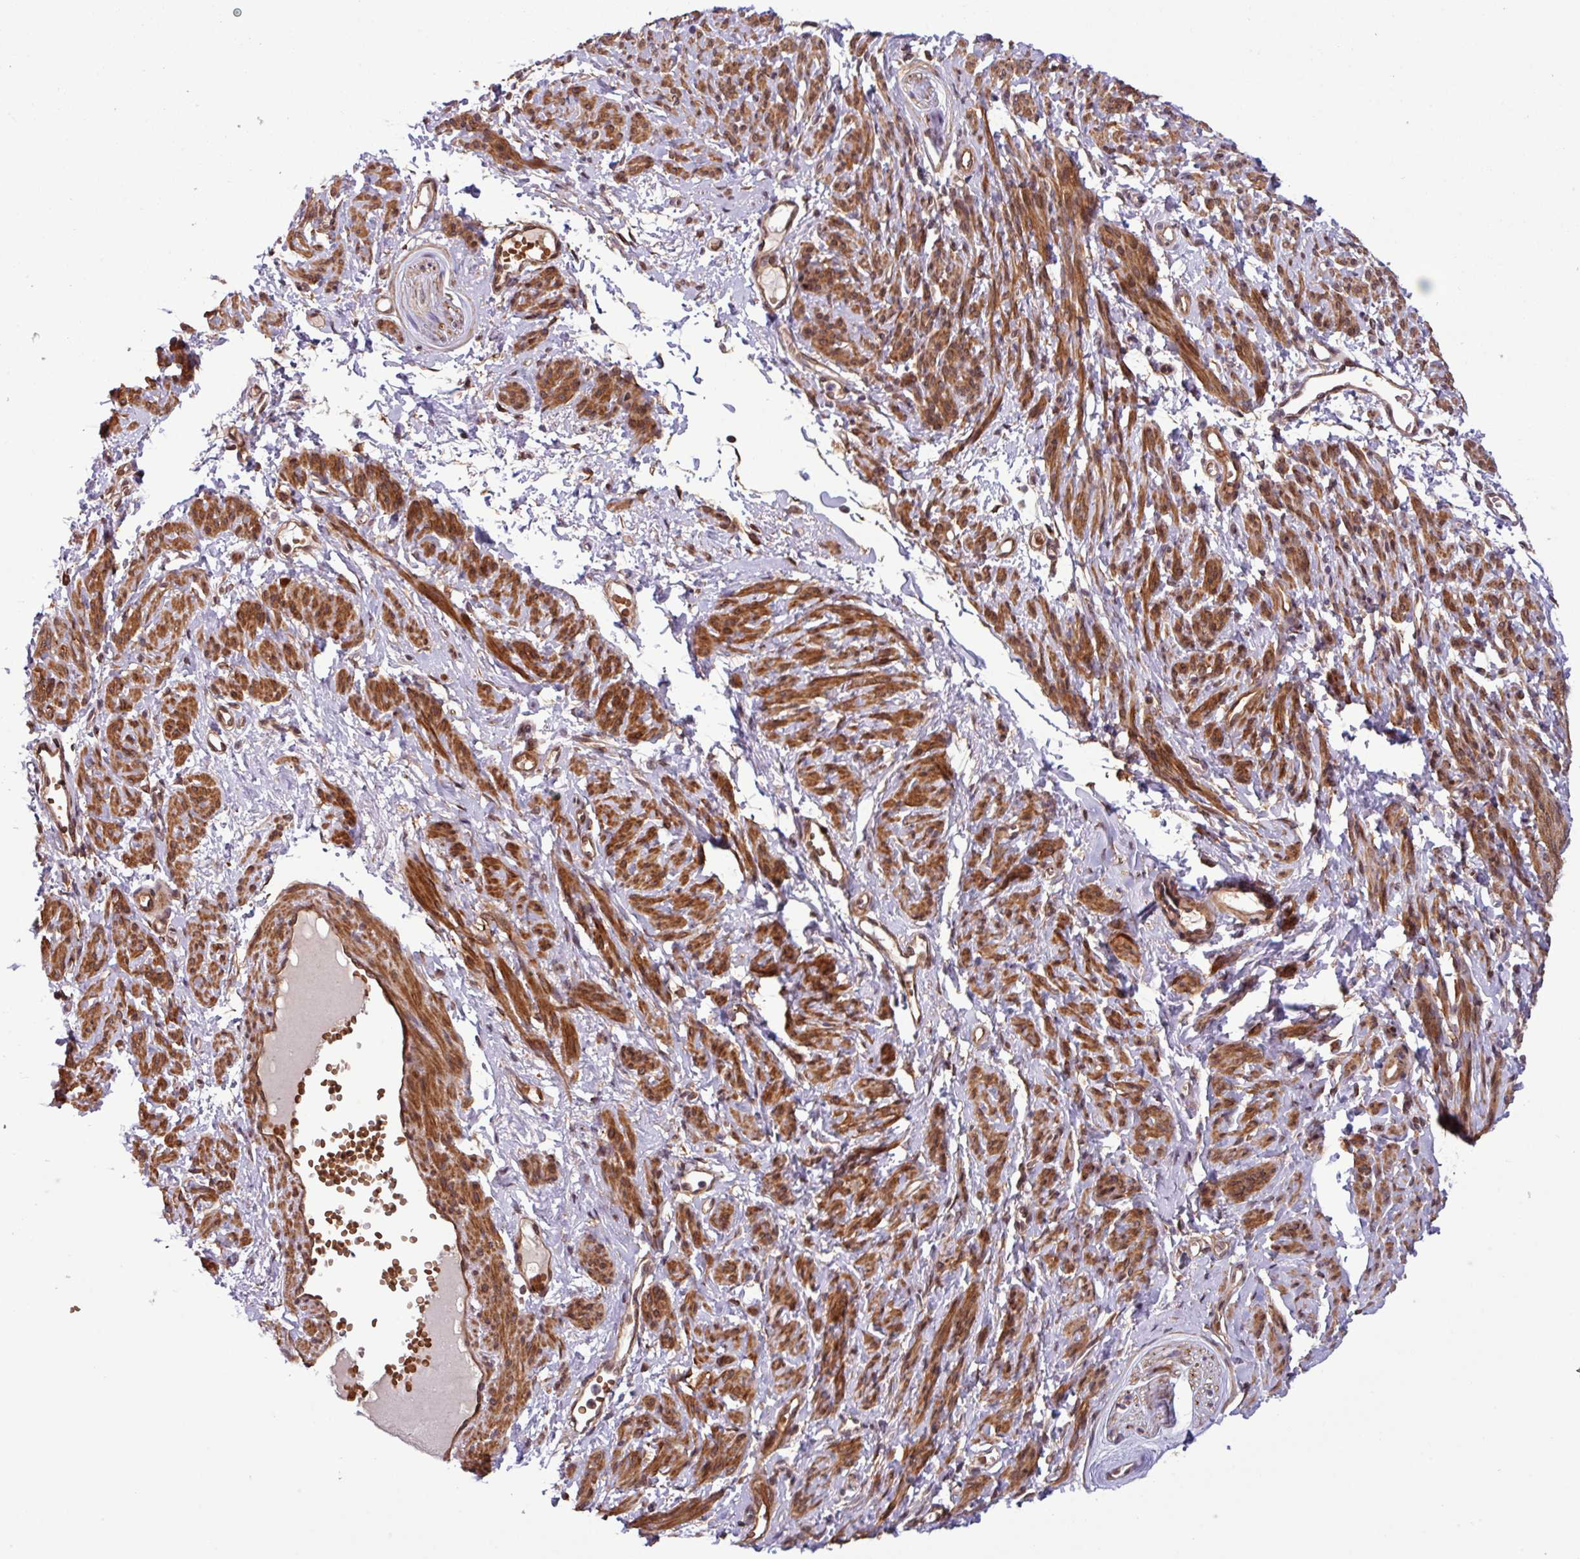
{"staining": {"intensity": "strong", "quantity": ">75%", "location": "cytoplasmic/membranous"}, "tissue": "smooth muscle", "cell_type": "Smooth muscle cells", "image_type": "normal", "snomed": [{"axis": "morphology", "description": "Normal tissue, NOS"}, {"axis": "topography", "description": "Smooth muscle"}], "caption": "Smooth muscle stained with DAB (3,3'-diaminobenzidine) IHC exhibits high levels of strong cytoplasmic/membranous positivity in about >75% of smooth muscle cells.", "gene": "C7orf50", "patient": {"sex": "female", "age": 65}}